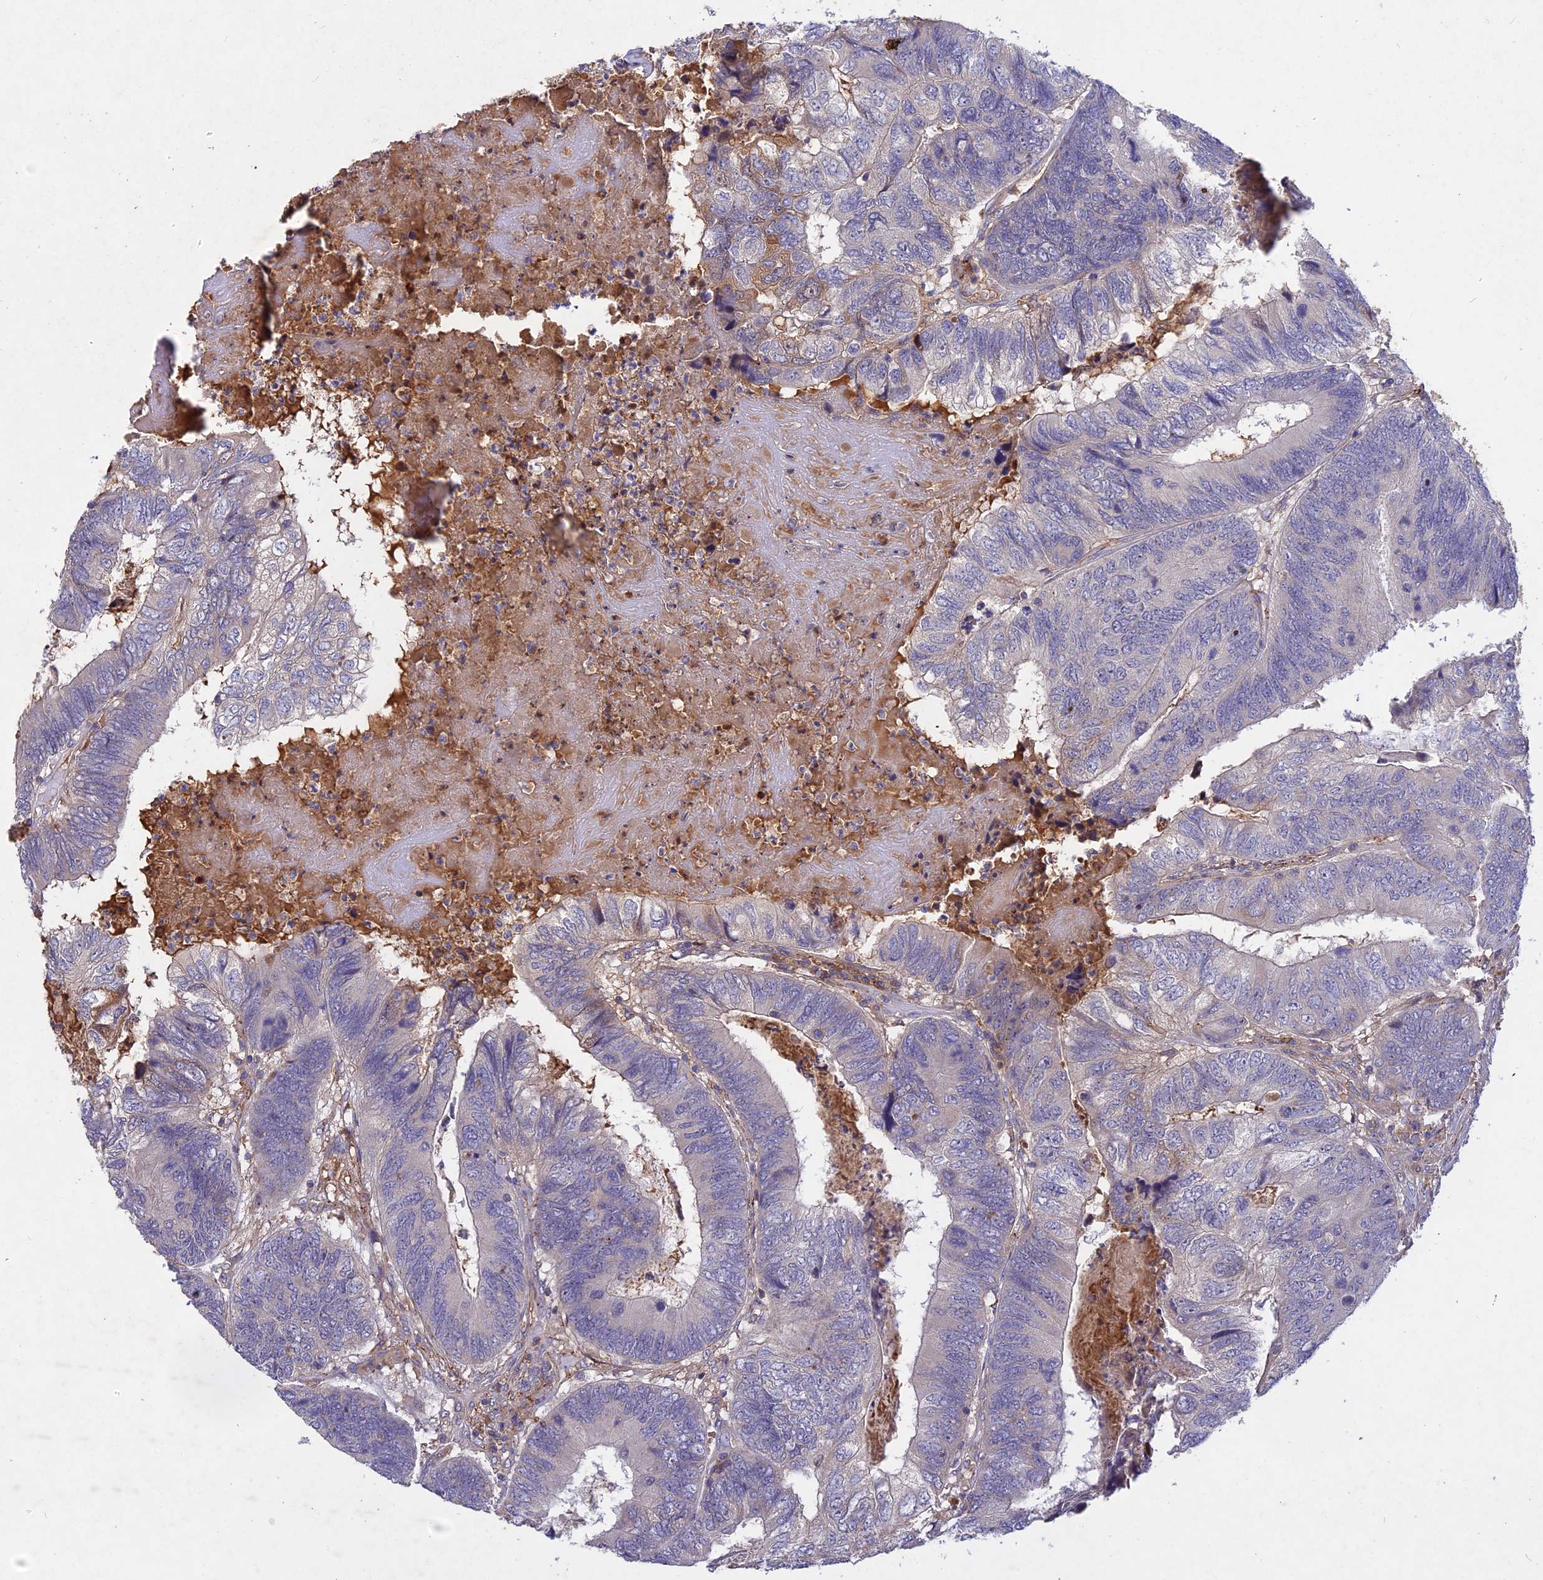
{"staining": {"intensity": "negative", "quantity": "none", "location": "none"}, "tissue": "colorectal cancer", "cell_type": "Tumor cells", "image_type": "cancer", "snomed": [{"axis": "morphology", "description": "Adenocarcinoma, NOS"}, {"axis": "topography", "description": "Colon"}], "caption": "Tumor cells are negative for protein expression in human adenocarcinoma (colorectal).", "gene": "ADO", "patient": {"sex": "female", "age": 67}}